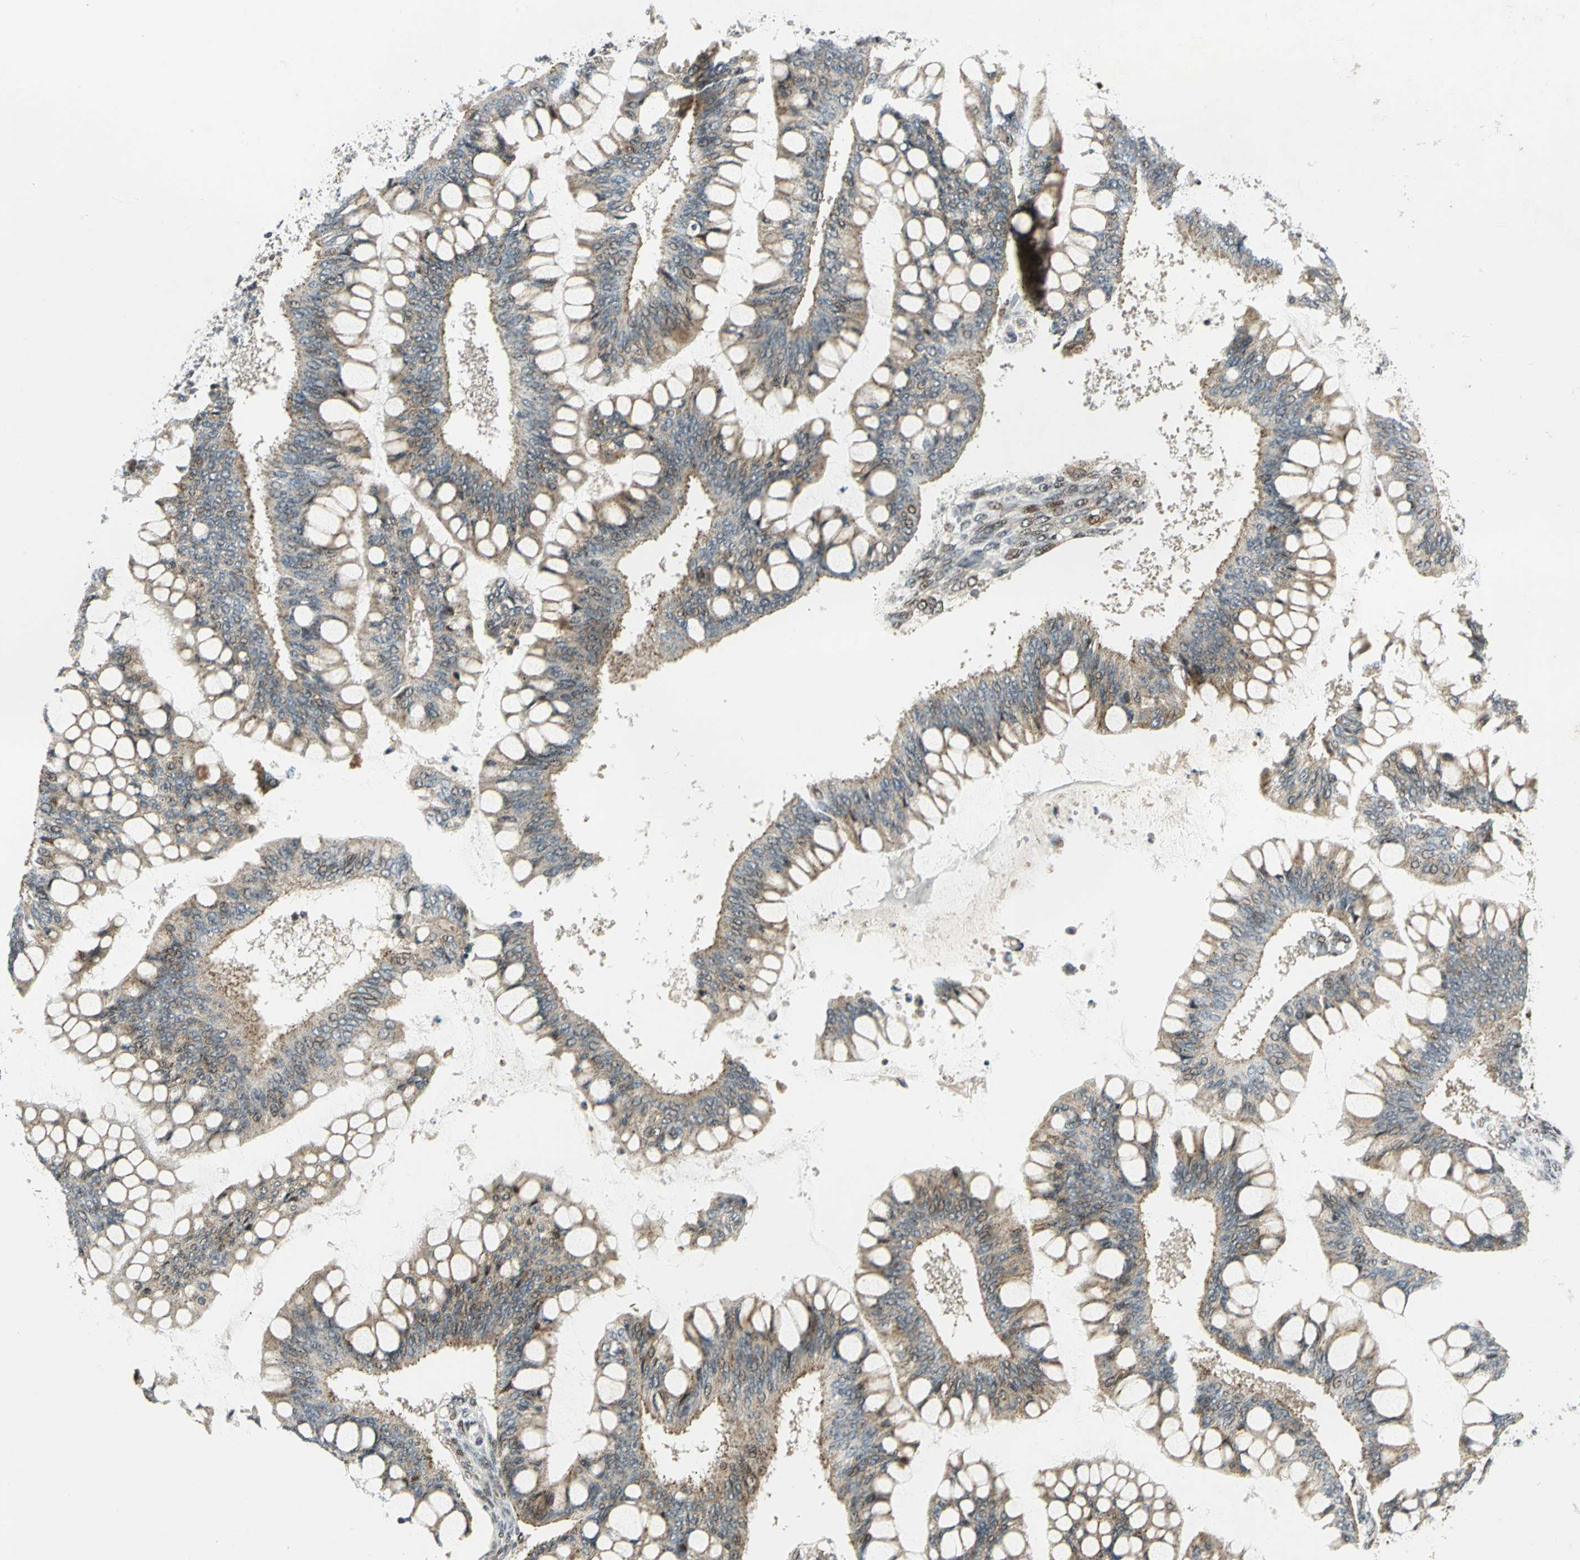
{"staining": {"intensity": "moderate", "quantity": ">75%", "location": "cytoplasmic/membranous"}, "tissue": "ovarian cancer", "cell_type": "Tumor cells", "image_type": "cancer", "snomed": [{"axis": "morphology", "description": "Cystadenocarcinoma, mucinous, NOS"}, {"axis": "topography", "description": "Ovary"}], "caption": "About >75% of tumor cells in human ovarian mucinous cystadenocarcinoma display moderate cytoplasmic/membranous protein staining as visualized by brown immunohistochemical staining.", "gene": "ATP6V1A", "patient": {"sex": "female", "age": 73}}